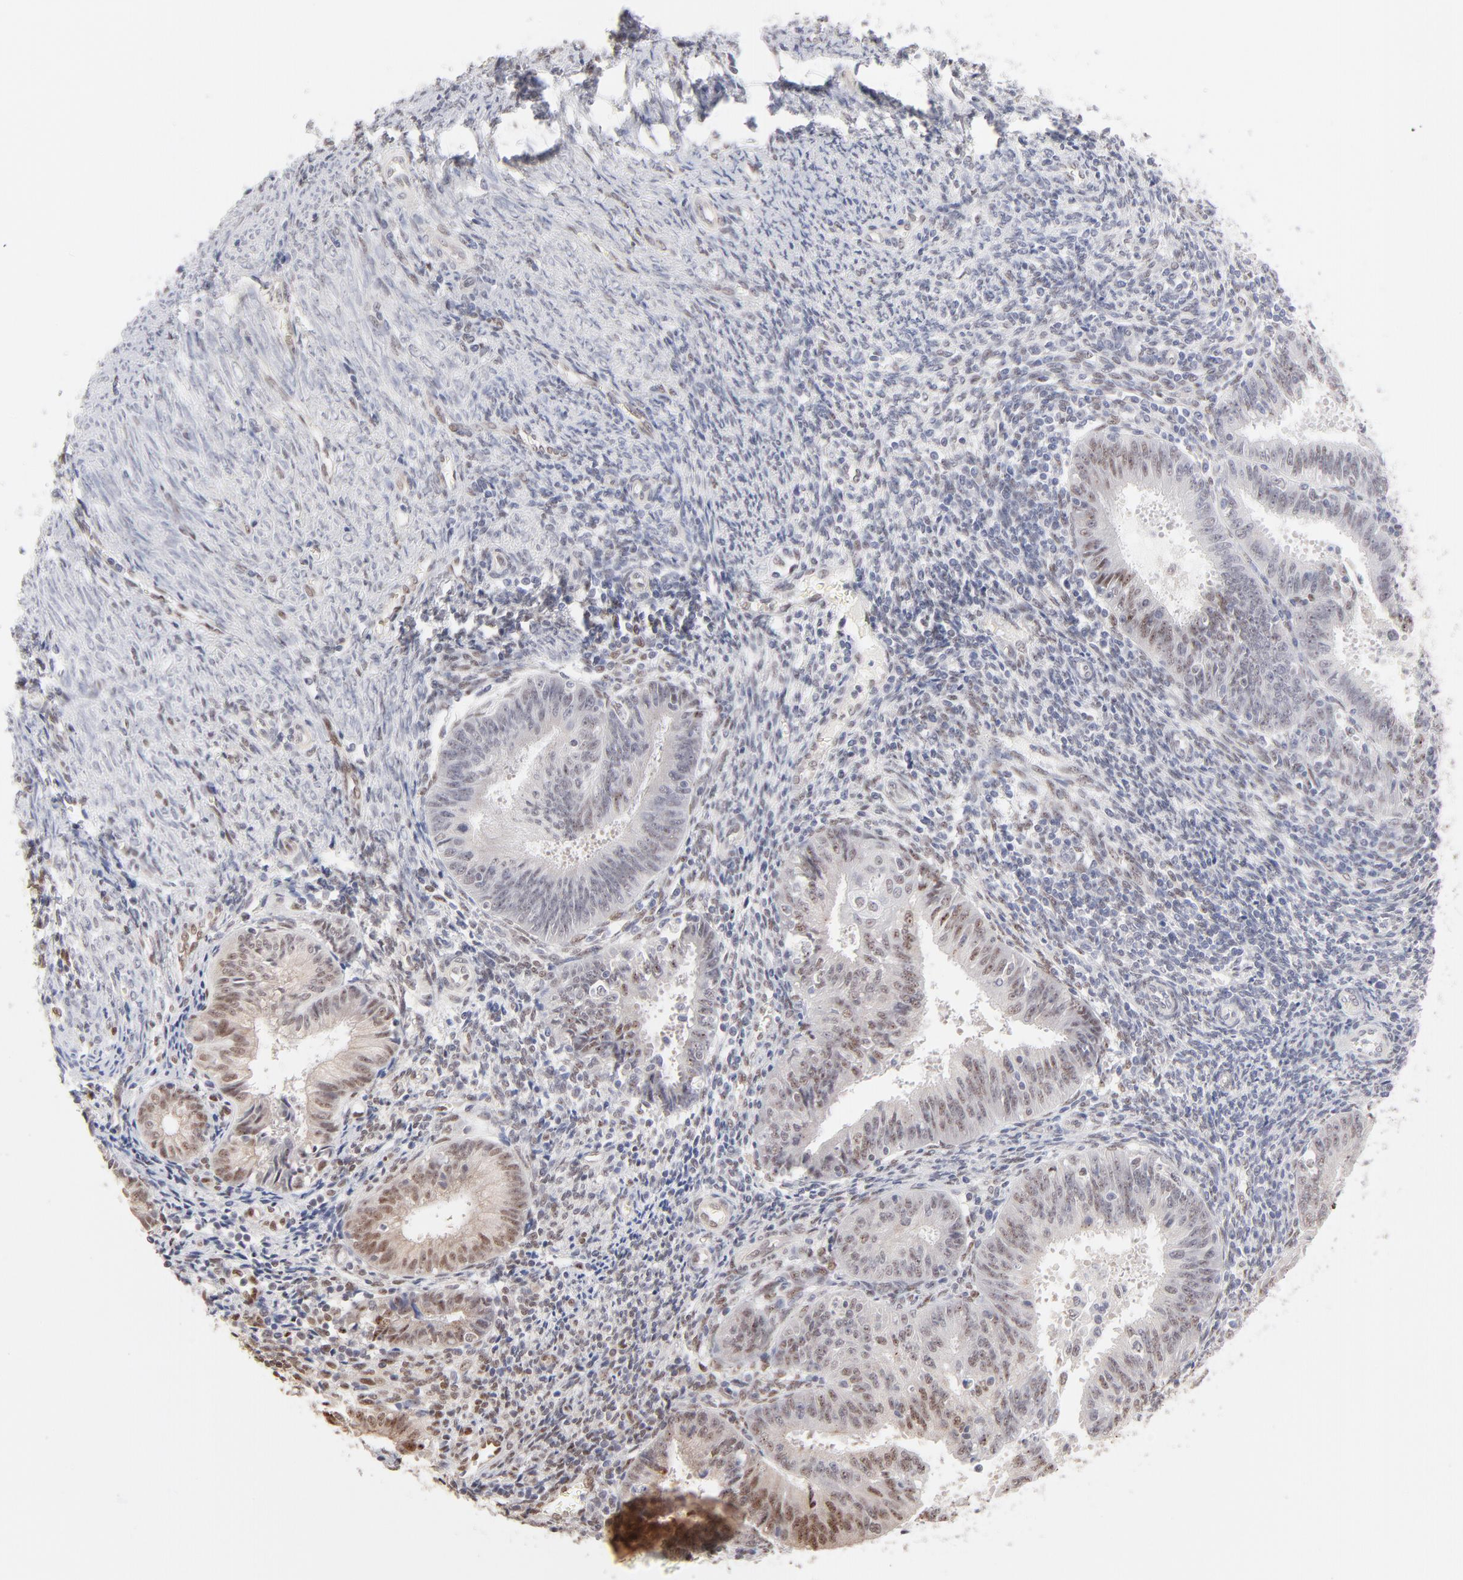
{"staining": {"intensity": "weak", "quantity": "25%-75%", "location": "nuclear"}, "tissue": "endometrial cancer", "cell_type": "Tumor cells", "image_type": "cancer", "snomed": [{"axis": "morphology", "description": "Adenocarcinoma, NOS"}, {"axis": "topography", "description": "Endometrium"}], "caption": "Endometrial cancer (adenocarcinoma) stained for a protein (brown) exhibits weak nuclear positive expression in approximately 25%-75% of tumor cells.", "gene": "STAT3", "patient": {"sex": "female", "age": 42}}